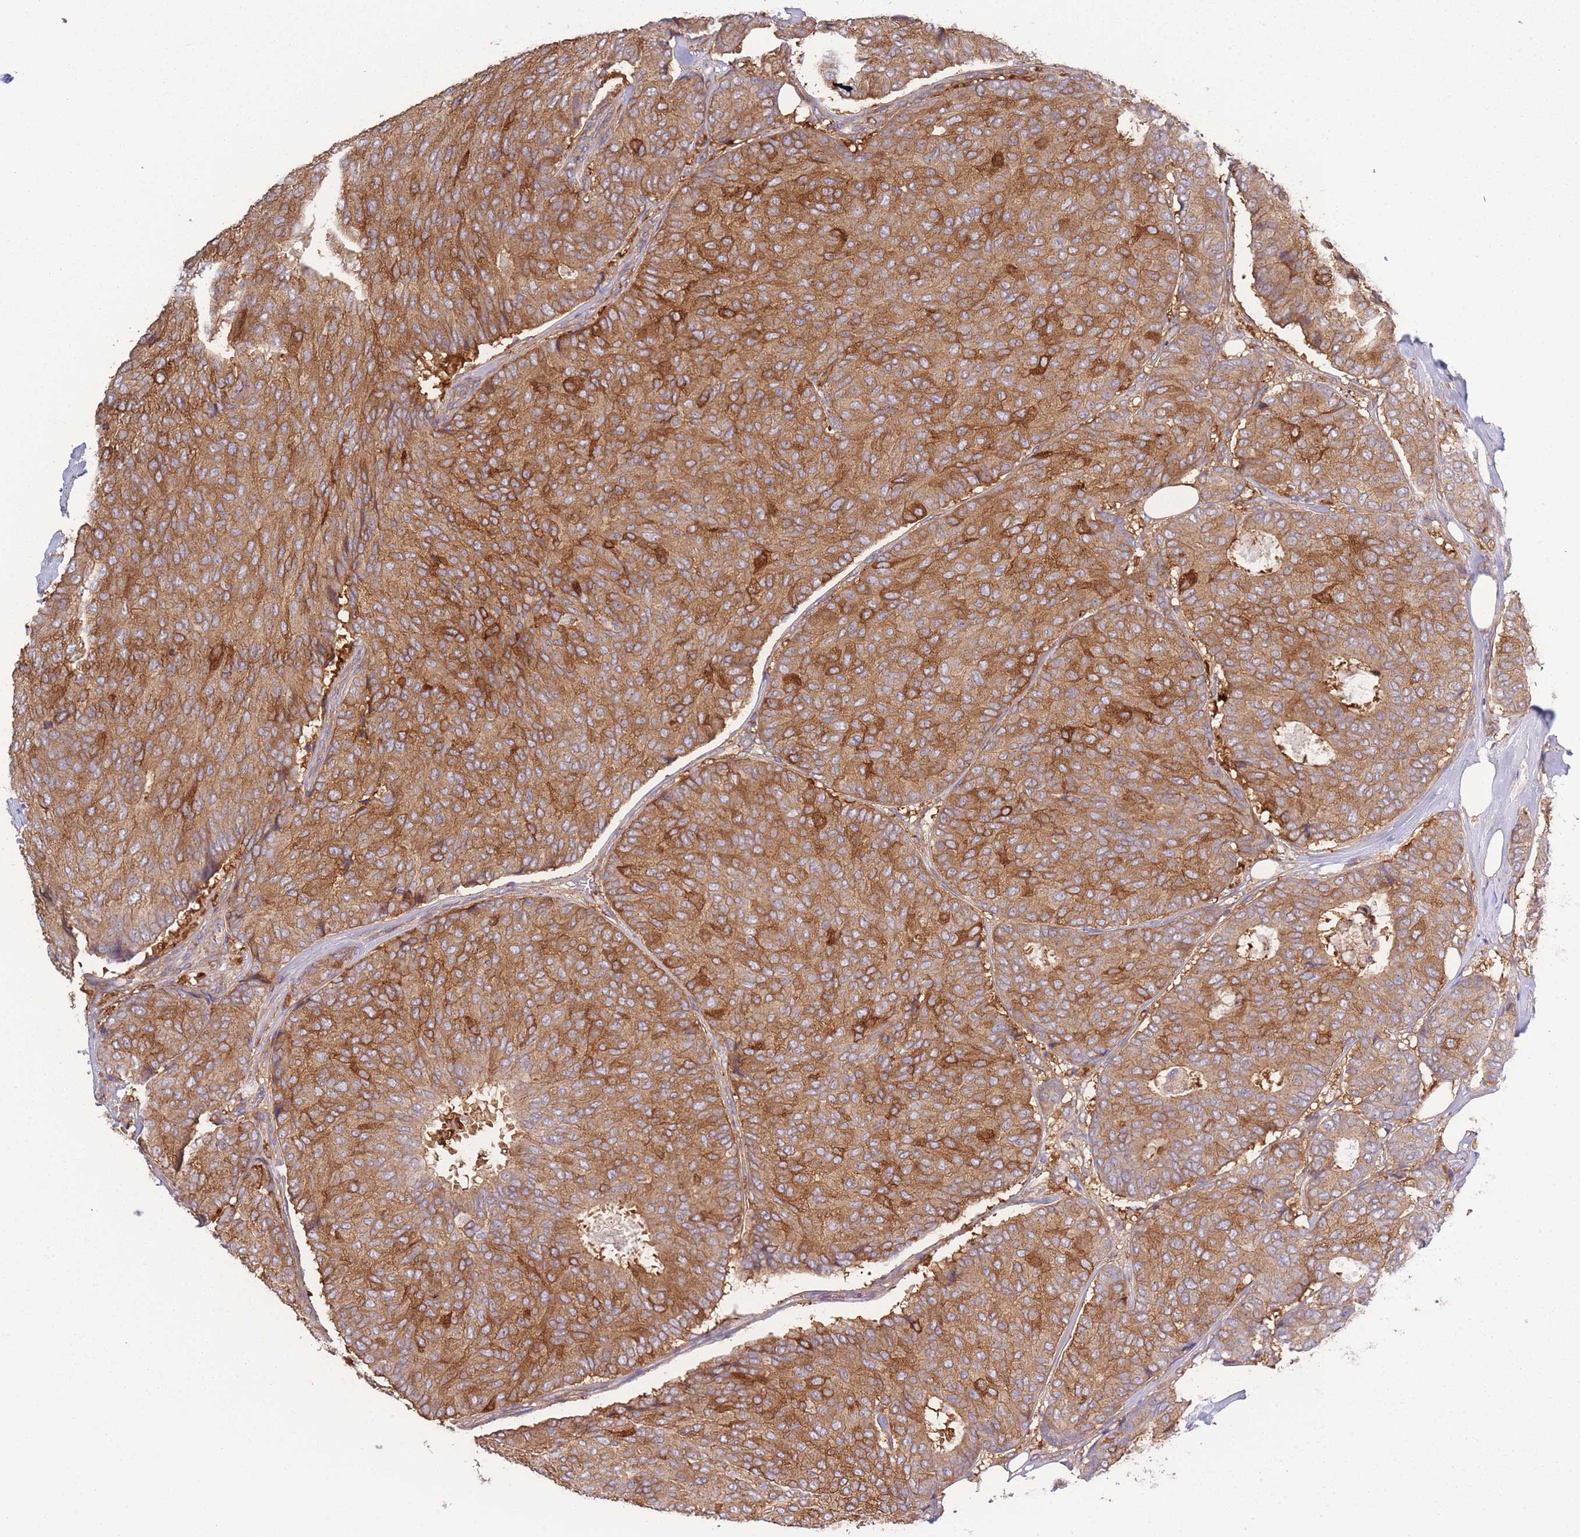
{"staining": {"intensity": "moderate", "quantity": ">75%", "location": "cytoplasmic/membranous"}, "tissue": "breast cancer", "cell_type": "Tumor cells", "image_type": "cancer", "snomed": [{"axis": "morphology", "description": "Duct carcinoma"}, {"axis": "topography", "description": "Breast"}], "caption": "Immunohistochemistry (IHC) staining of breast cancer, which displays medium levels of moderate cytoplasmic/membranous positivity in approximately >75% of tumor cells indicating moderate cytoplasmic/membranous protein expression. The staining was performed using DAB (3,3'-diaminobenzidine) (brown) for protein detection and nuclei were counterstained in hematoxylin (blue).", "gene": "STEAP3", "patient": {"sex": "female", "age": 75}}